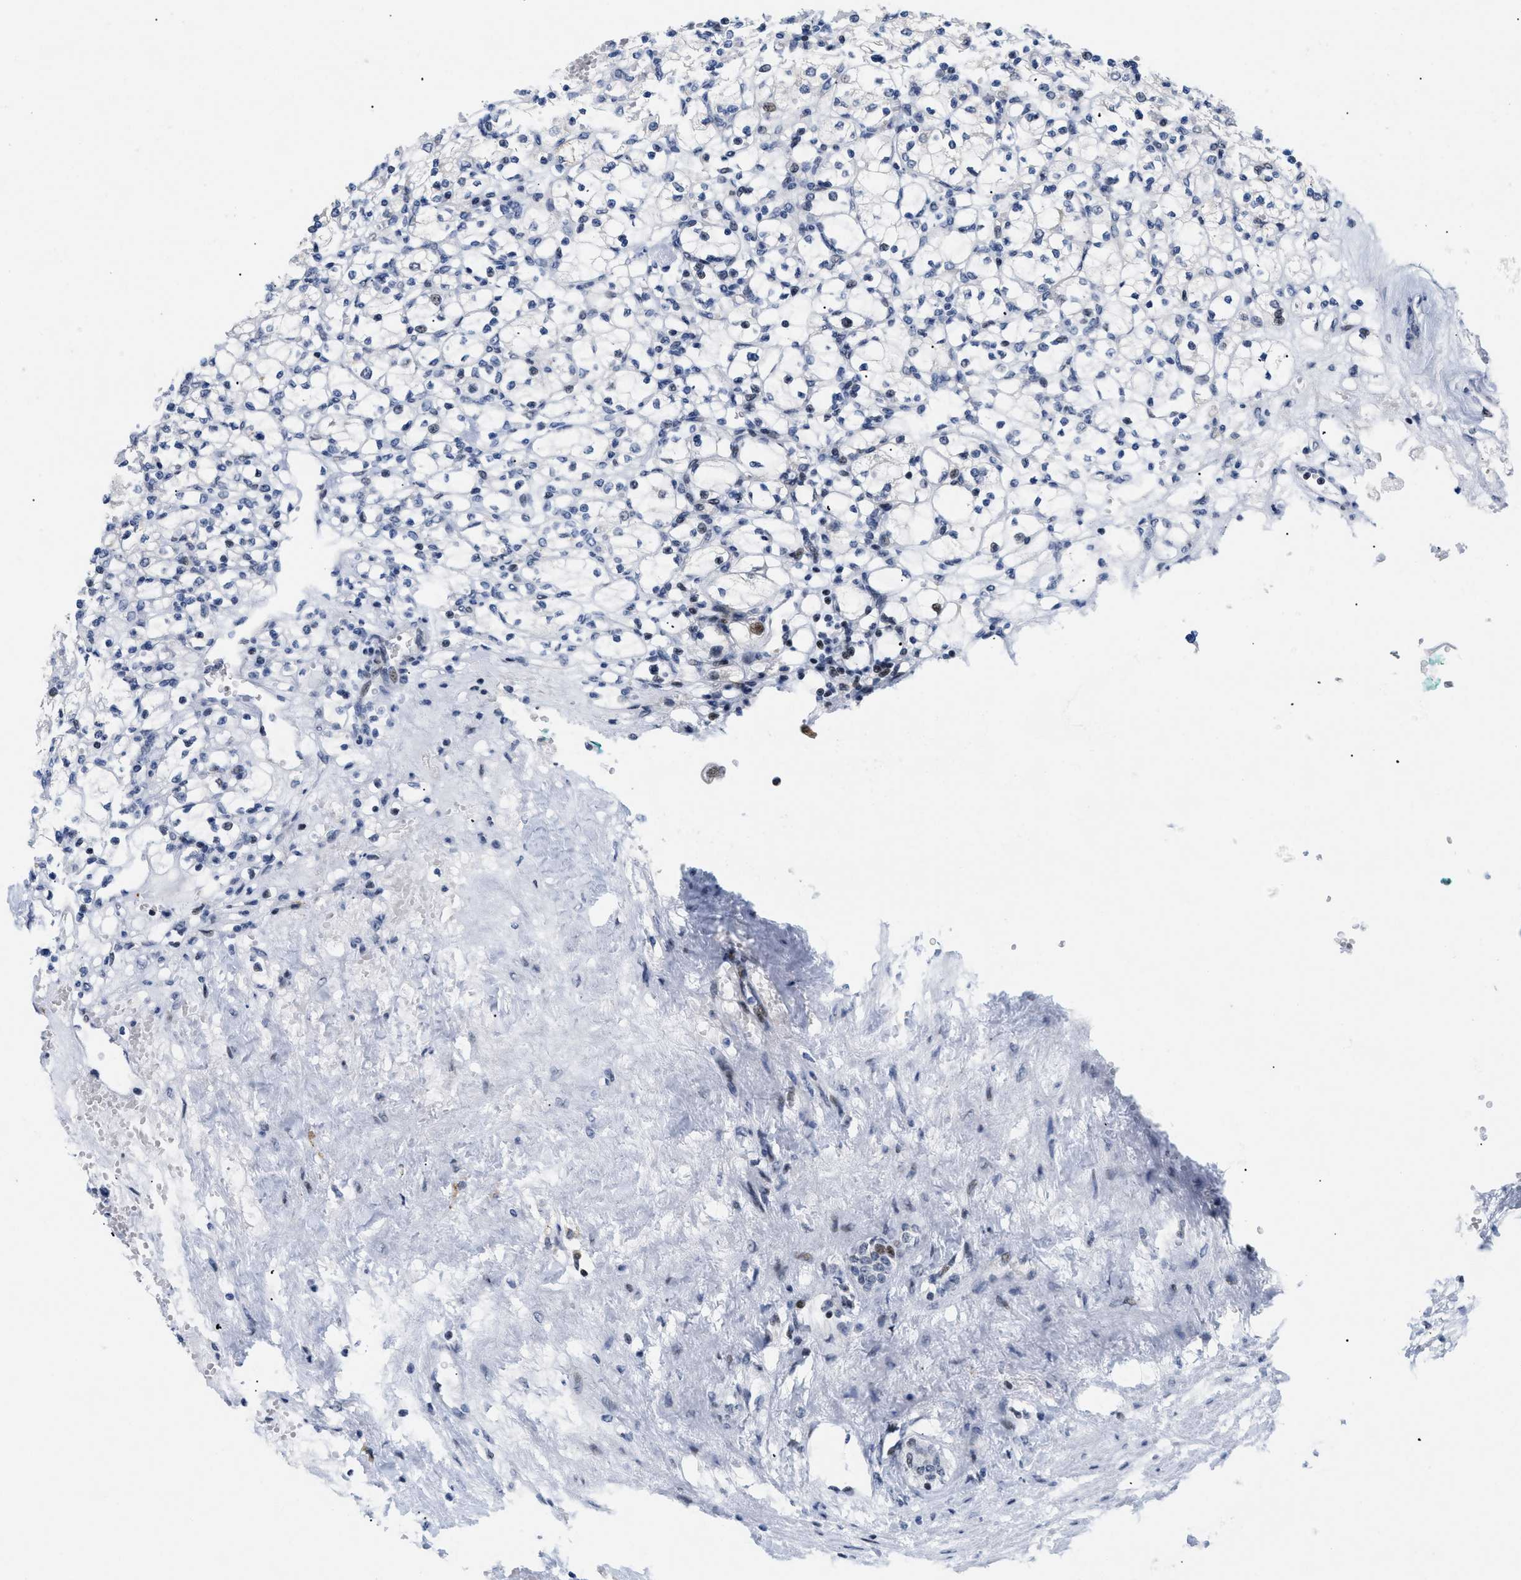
{"staining": {"intensity": "negative", "quantity": "none", "location": "none"}, "tissue": "renal cancer", "cell_type": "Tumor cells", "image_type": "cancer", "snomed": [{"axis": "morphology", "description": "Adenocarcinoma, NOS"}, {"axis": "topography", "description": "Kidney"}], "caption": "Immunohistochemistry histopathology image of human renal adenocarcinoma stained for a protein (brown), which exhibits no staining in tumor cells.", "gene": "MED1", "patient": {"sex": "female", "age": 83}}